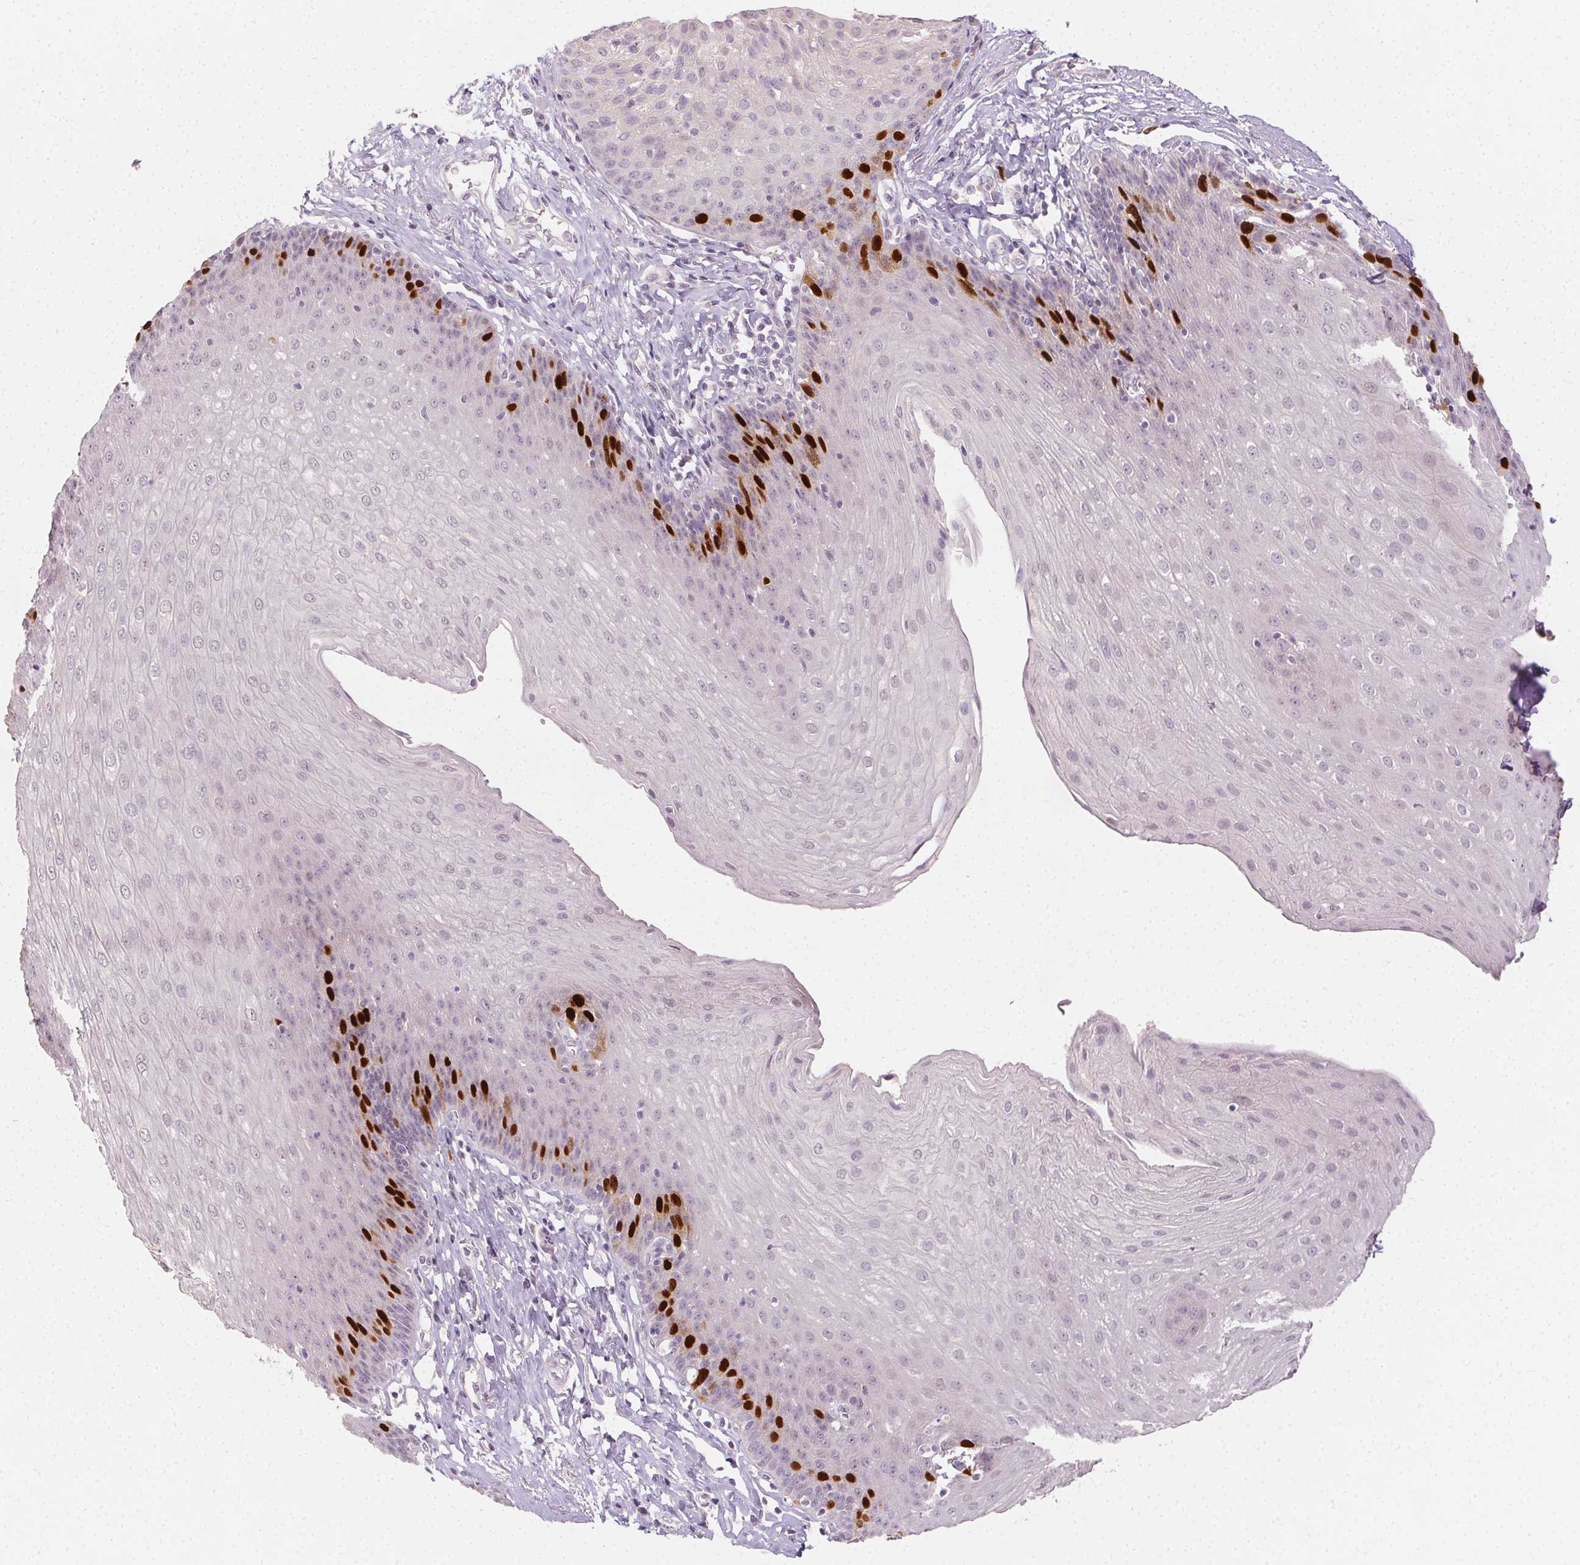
{"staining": {"intensity": "strong", "quantity": "<25%", "location": "nuclear"}, "tissue": "esophagus", "cell_type": "Squamous epithelial cells", "image_type": "normal", "snomed": [{"axis": "morphology", "description": "Normal tissue, NOS"}, {"axis": "topography", "description": "Esophagus"}], "caption": "Protein staining of benign esophagus shows strong nuclear positivity in approximately <25% of squamous epithelial cells.", "gene": "ANLN", "patient": {"sex": "female", "age": 81}}